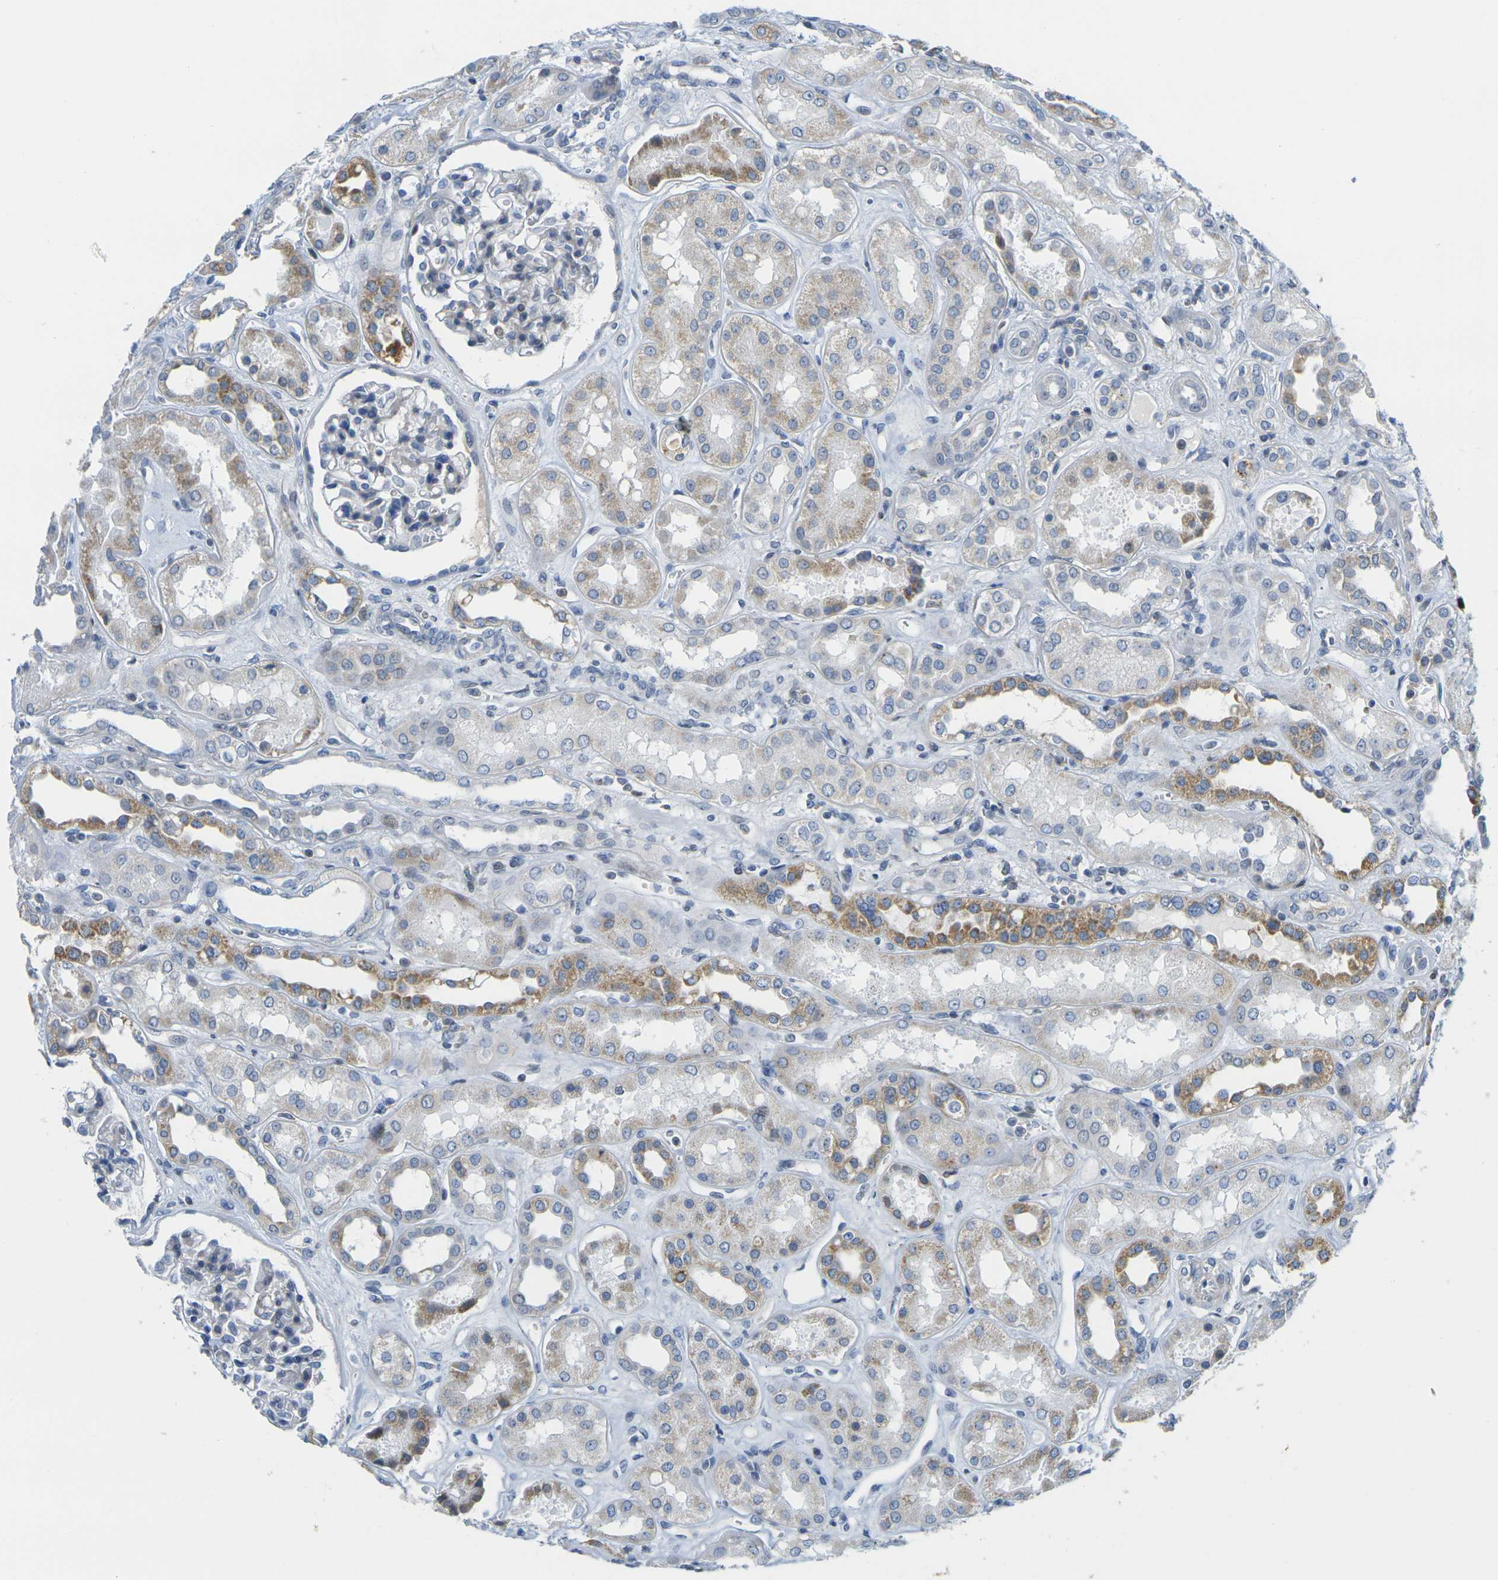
{"staining": {"intensity": "negative", "quantity": "none", "location": "none"}, "tissue": "kidney", "cell_type": "Cells in glomeruli", "image_type": "normal", "snomed": [{"axis": "morphology", "description": "Normal tissue, NOS"}, {"axis": "topography", "description": "Kidney"}], "caption": "This photomicrograph is of normal kidney stained with IHC to label a protein in brown with the nuclei are counter-stained blue. There is no staining in cells in glomeruli. (Stains: DAB IHC with hematoxylin counter stain, Microscopy: brightfield microscopy at high magnification).", "gene": "OTOF", "patient": {"sex": "male", "age": 59}}